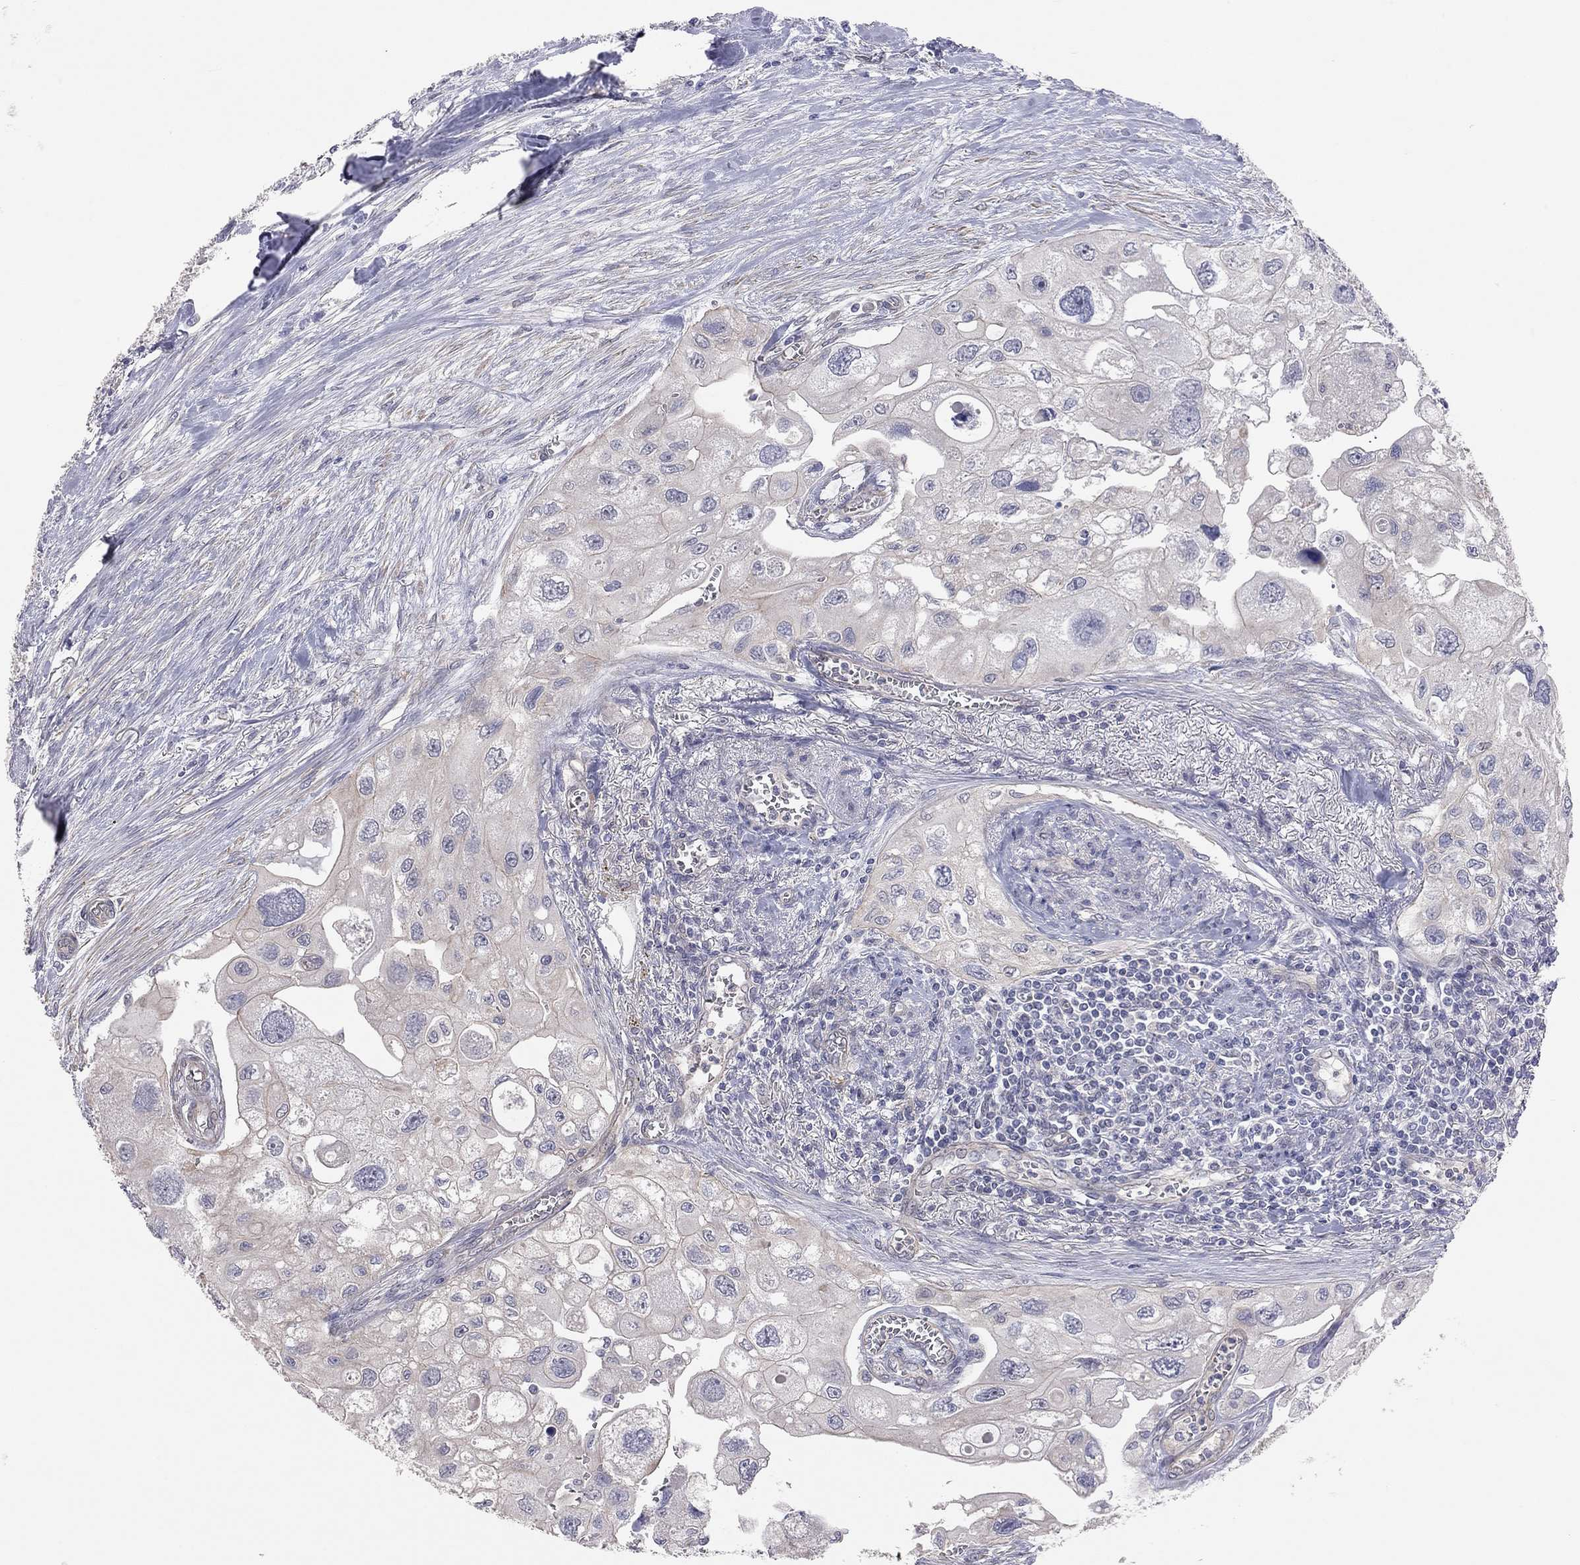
{"staining": {"intensity": "negative", "quantity": "none", "location": "none"}, "tissue": "urothelial cancer", "cell_type": "Tumor cells", "image_type": "cancer", "snomed": [{"axis": "morphology", "description": "Urothelial carcinoma, High grade"}, {"axis": "topography", "description": "Urinary bladder"}], "caption": "IHC photomicrograph of human urothelial cancer stained for a protein (brown), which reveals no expression in tumor cells.", "gene": "KCNB1", "patient": {"sex": "male", "age": 59}}